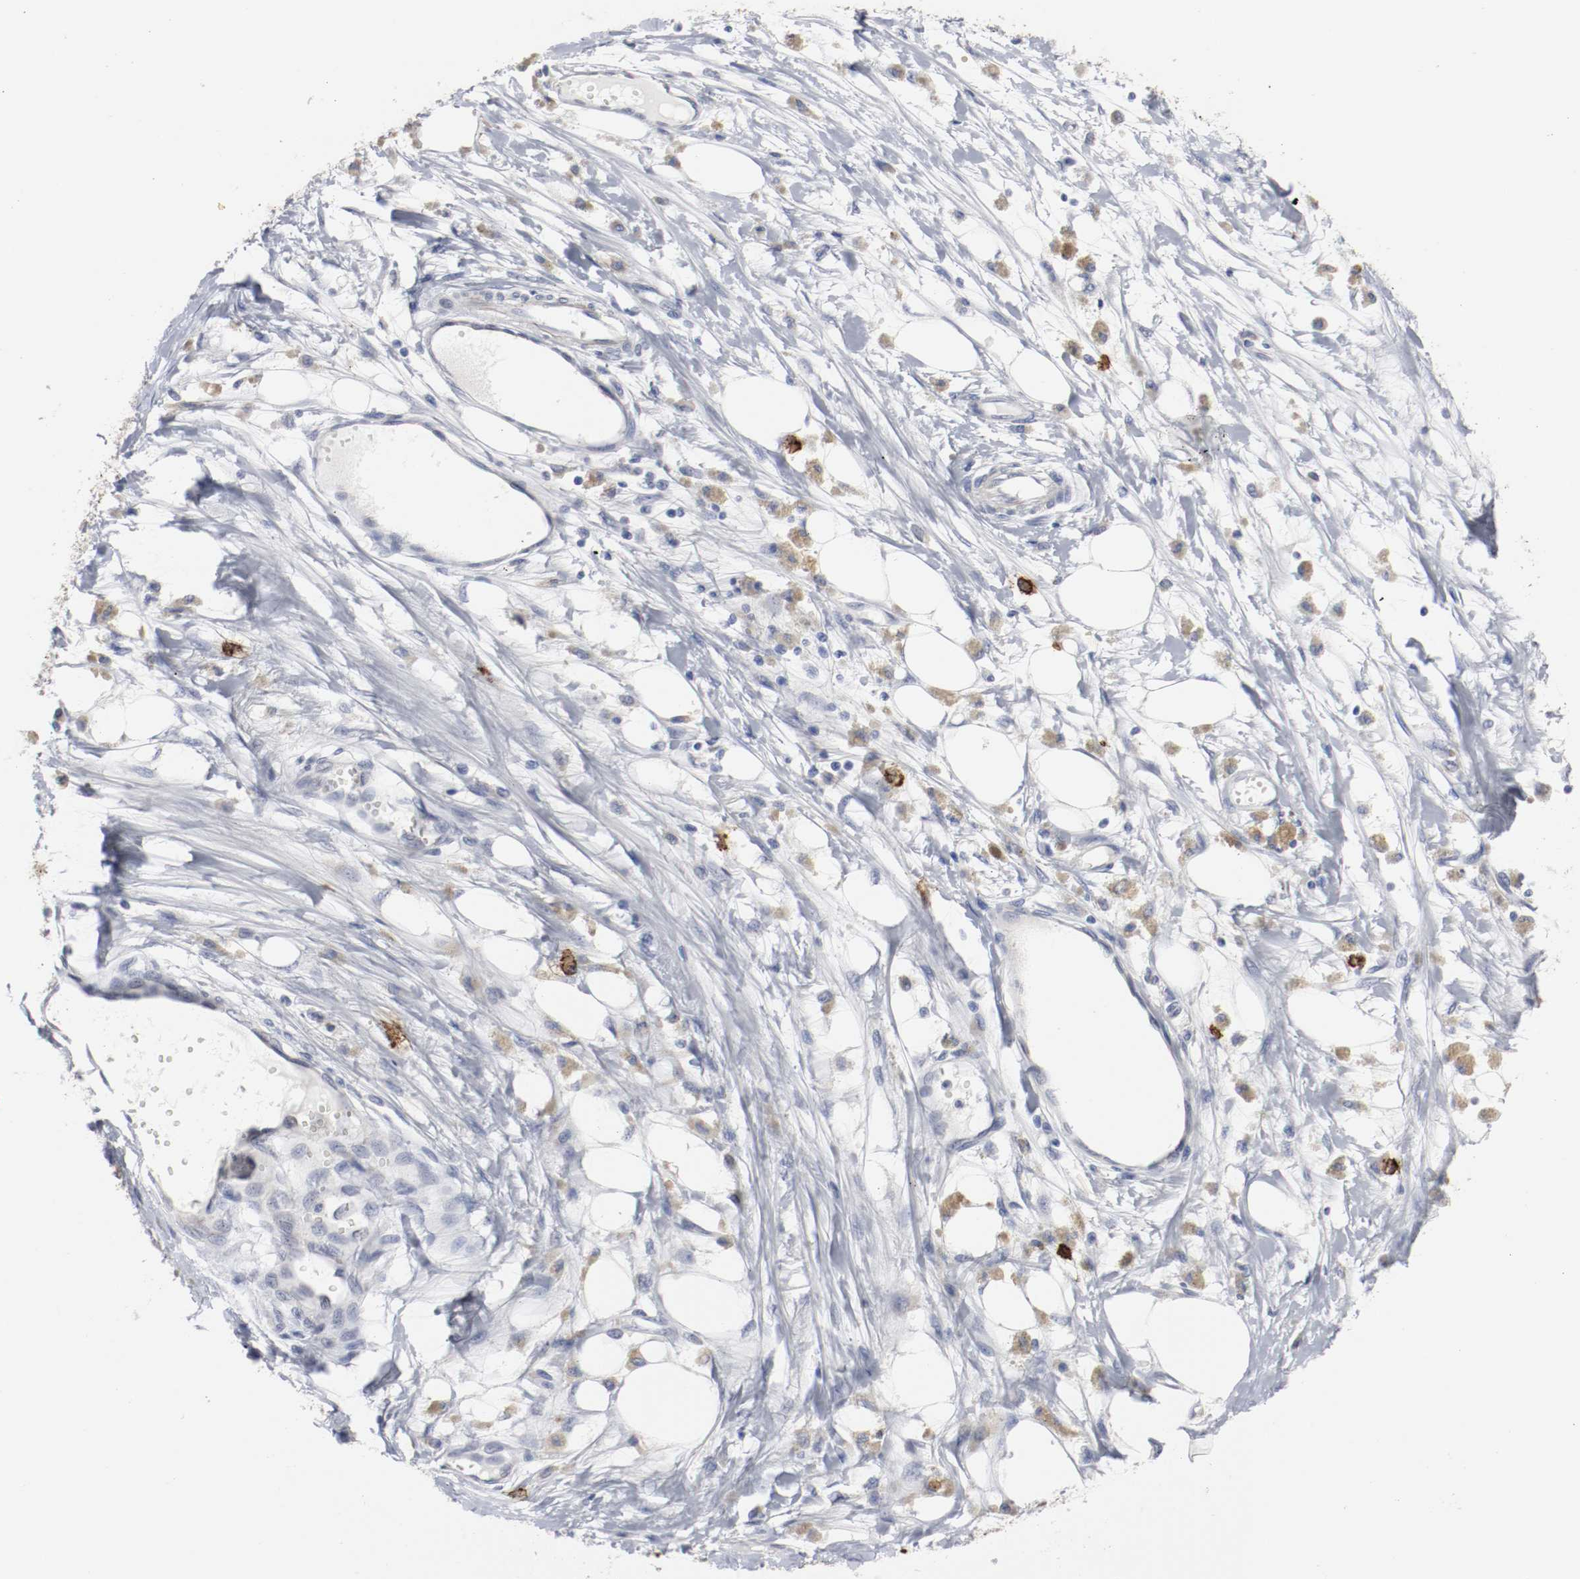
{"staining": {"intensity": "negative", "quantity": "none", "location": "none"}, "tissue": "melanoma", "cell_type": "Tumor cells", "image_type": "cancer", "snomed": [{"axis": "morphology", "description": "Malignant melanoma, Metastatic site"}, {"axis": "topography", "description": "Lymph node"}], "caption": "Tumor cells show no significant protein staining in malignant melanoma (metastatic site).", "gene": "KIT", "patient": {"sex": "male", "age": 59}}